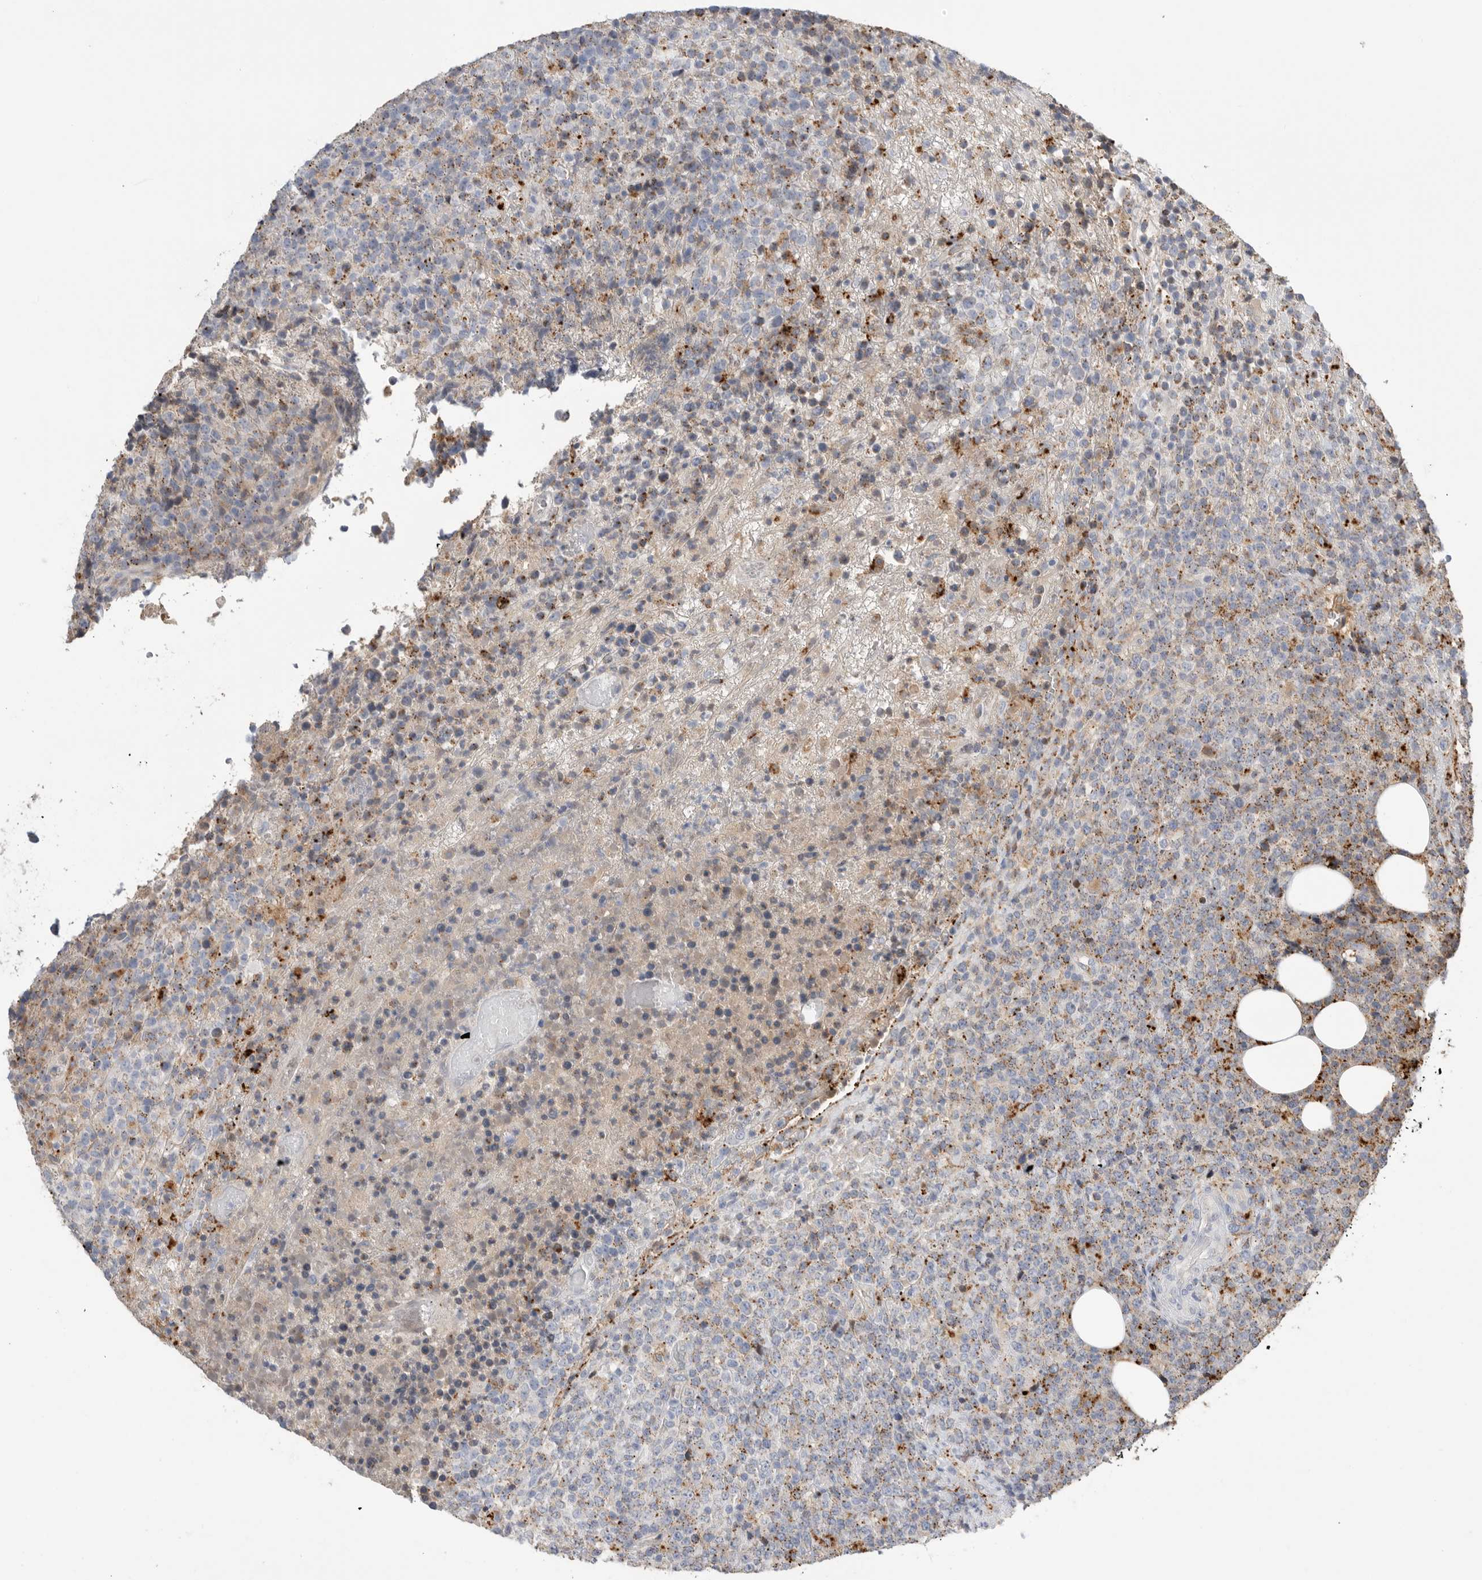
{"staining": {"intensity": "moderate", "quantity": "25%-75%", "location": "cytoplasmic/membranous"}, "tissue": "lymphoma", "cell_type": "Tumor cells", "image_type": "cancer", "snomed": [{"axis": "morphology", "description": "Malignant lymphoma, non-Hodgkin's type, High grade"}, {"axis": "topography", "description": "Lymph node"}], "caption": "Immunohistochemistry (IHC) histopathology image of human malignant lymphoma, non-Hodgkin's type (high-grade) stained for a protein (brown), which exhibits medium levels of moderate cytoplasmic/membranous positivity in approximately 25%-75% of tumor cells.", "gene": "GGH", "patient": {"sex": "male", "age": 13}}